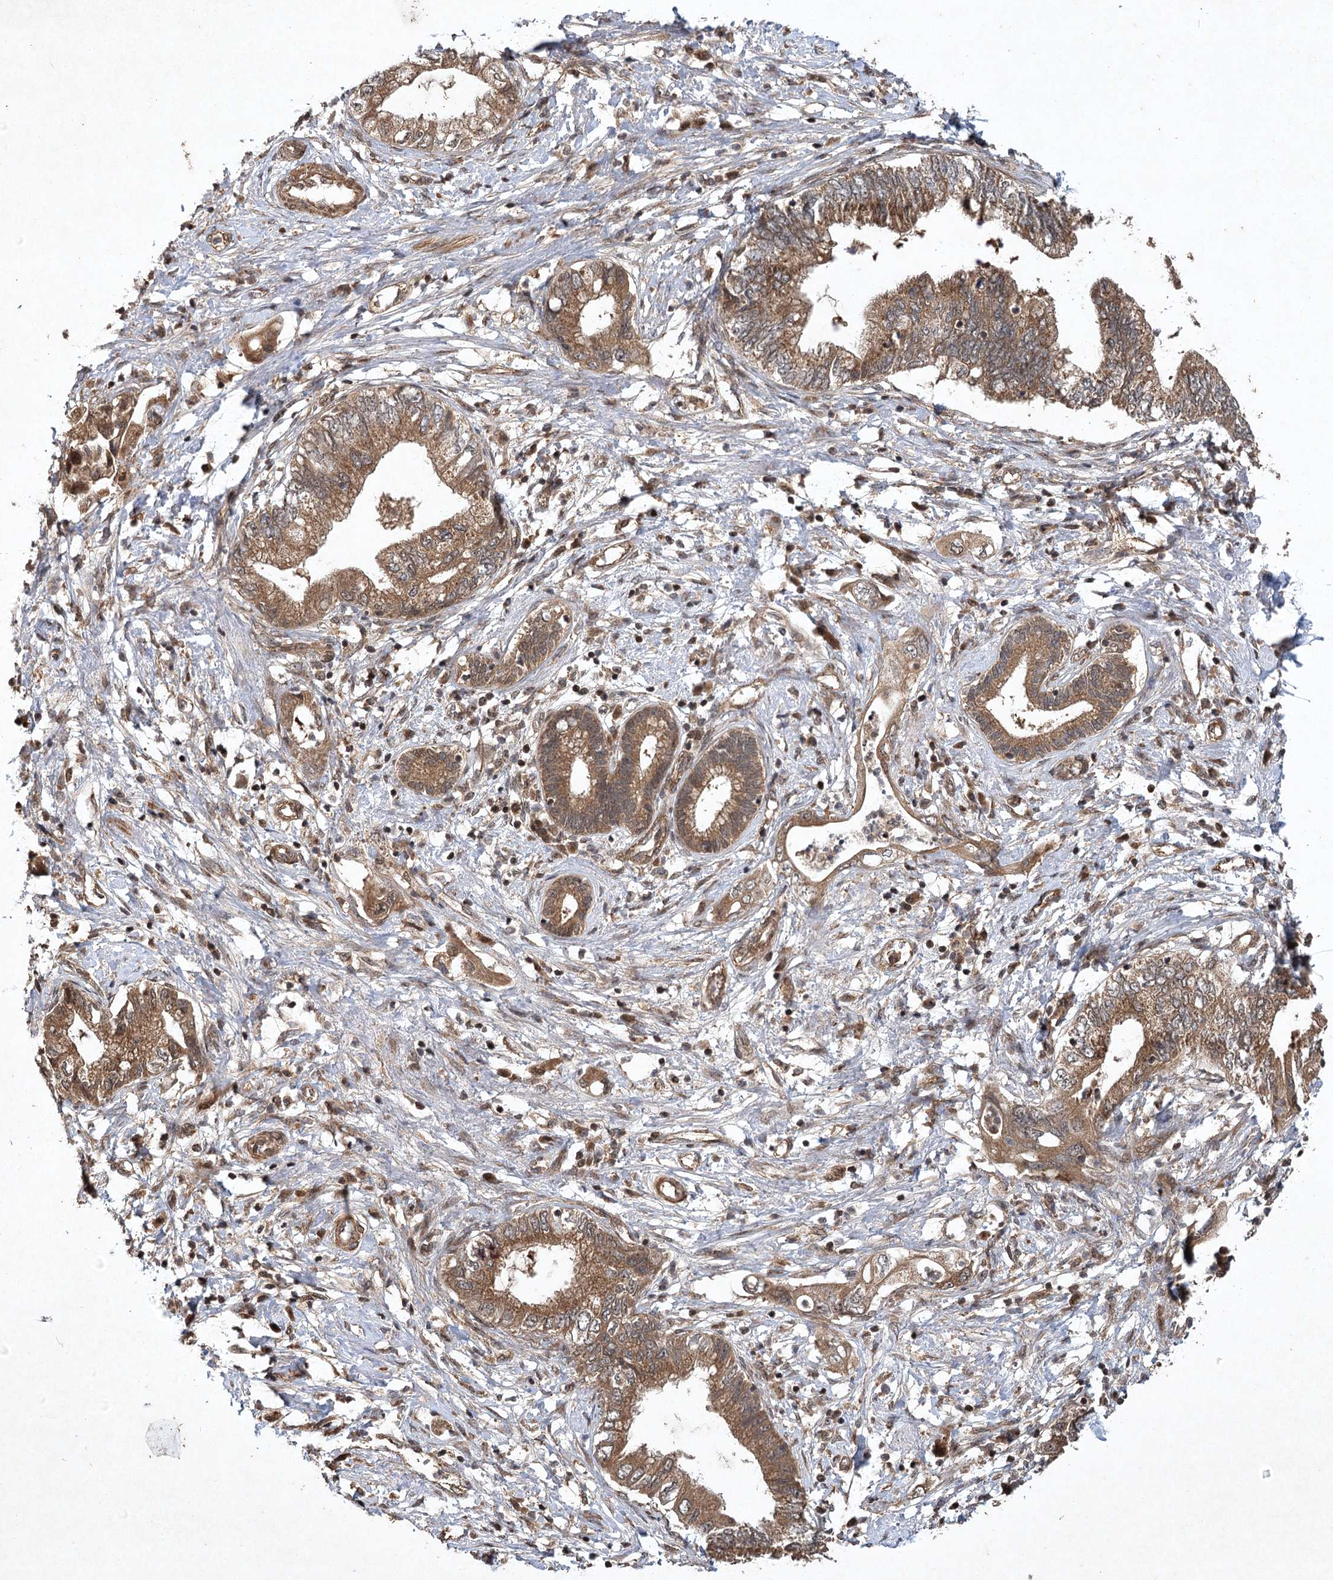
{"staining": {"intensity": "moderate", "quantity": ">75%", "location": "cytoplasmic/membranous"}, "tissue": "pancreatic cancer", "cell_type": "Tumor cells", "image_type": "cancer", "snomed": [{"axis": "morphology", "description": "Adenocarcinoma, NOS"}, {"axis": "topography", "description": "Pancreas"}], "caption": "This histopathology image displays immunohistochemistry (IHC) staining of pancreatic cancer, with medium moderate cytoplasmic/membranous expression in about >75% of tumor cells.", "gene": "INSIG2", "patient": {"sex": "female", "age": 73}}